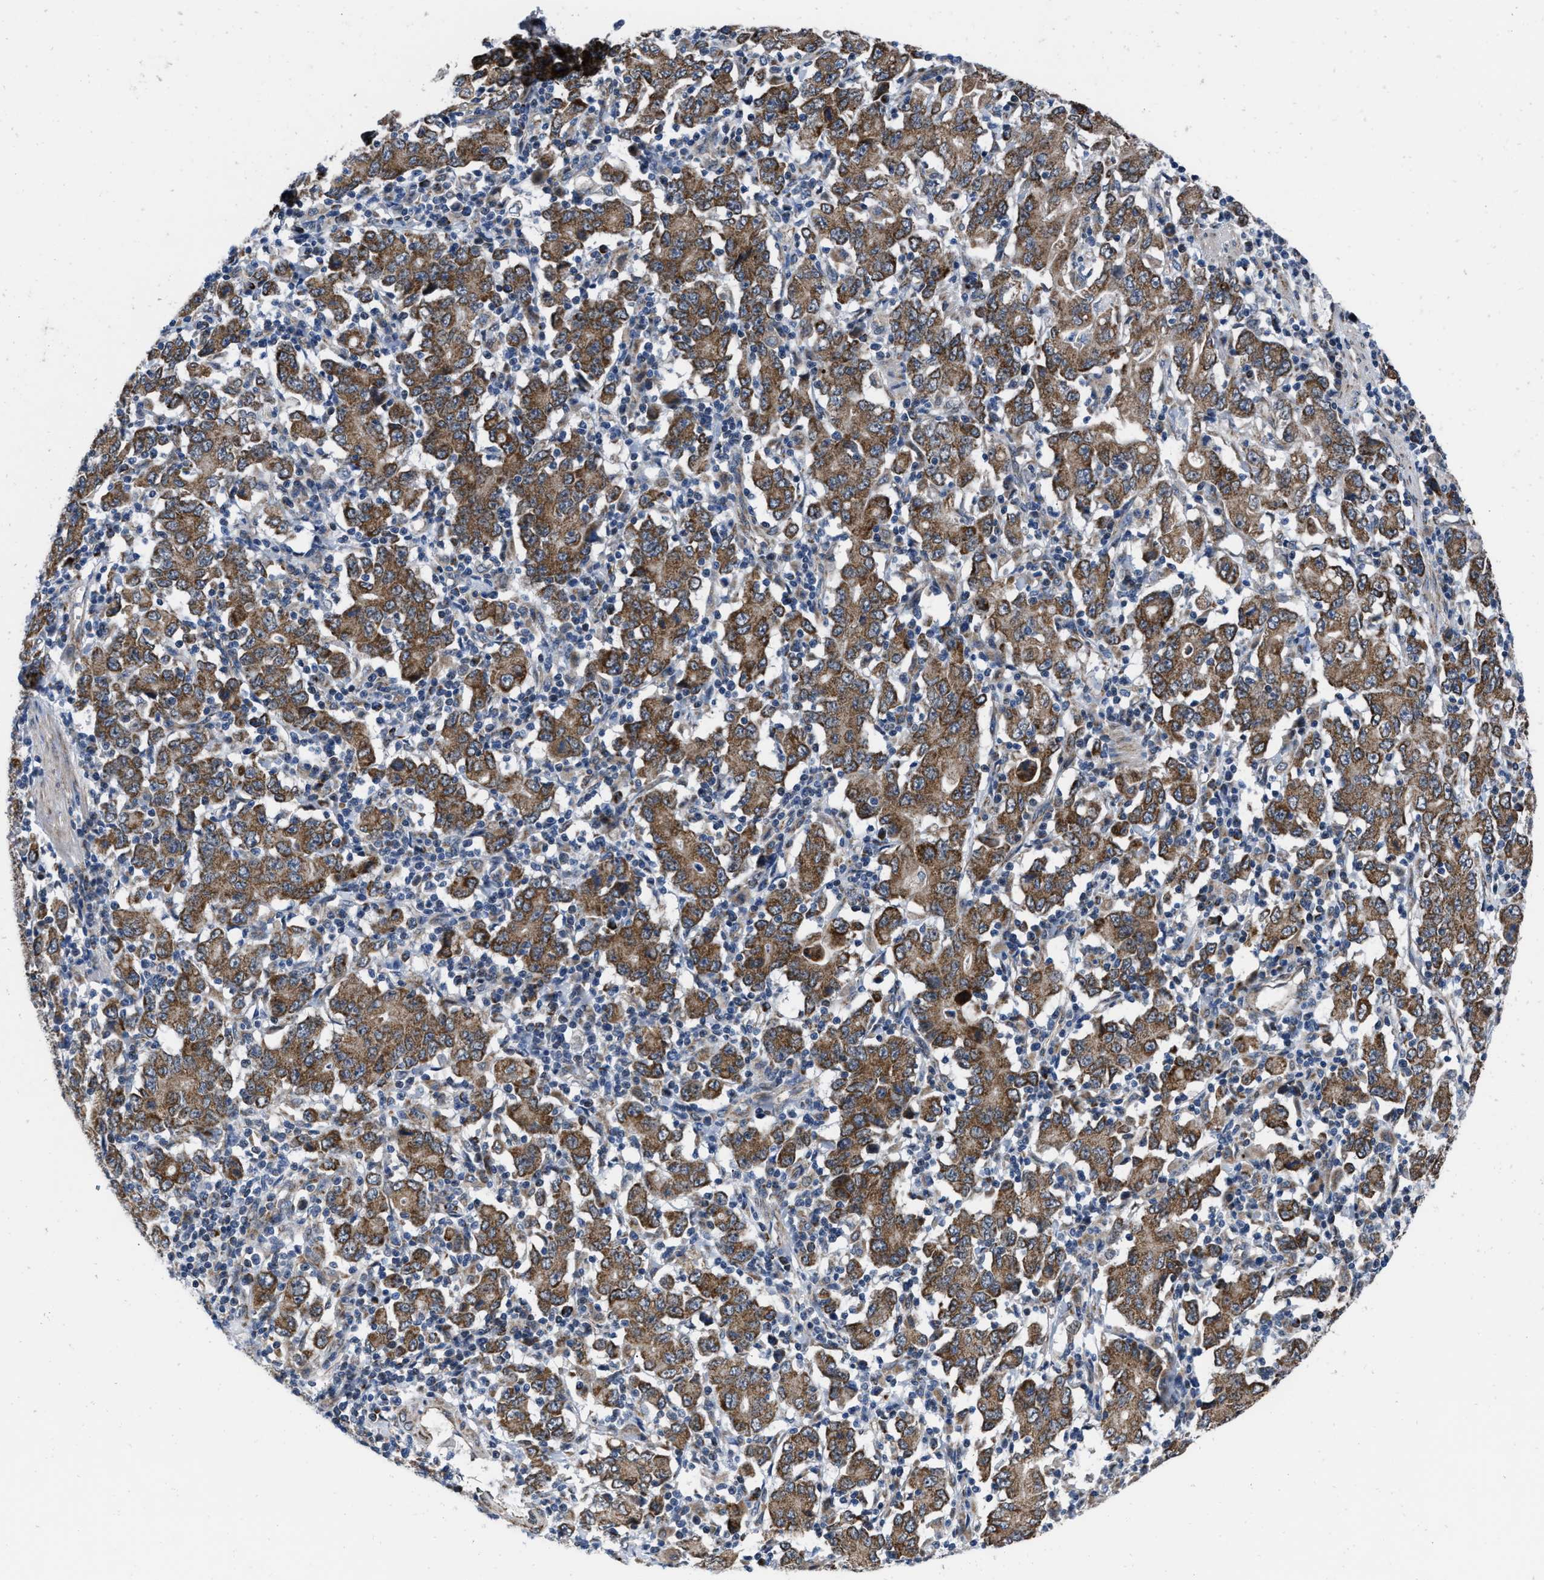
{"staining": {"intensity": "strong", "quantity": ">75%", "location": "cytoplasmic/membranous"}, "tissue": "stomach cancer", "cell_type": "Tumor cells", "image_type": "cancer", "snomed": [{"axis": "morphology", "description": "Adenocarcinoma, NOS"}, {"axis": "topography", "description": "Stomach, upper"}], "caption": "A photomicrograph showing strong cytoplasmic/membranous staining in about >75% of tumor cells in stomach cancer, as visualized by brown immunohistochemical staining.", "gene": "AKAP1", "patient": {"sex": "male", "age": 69}}